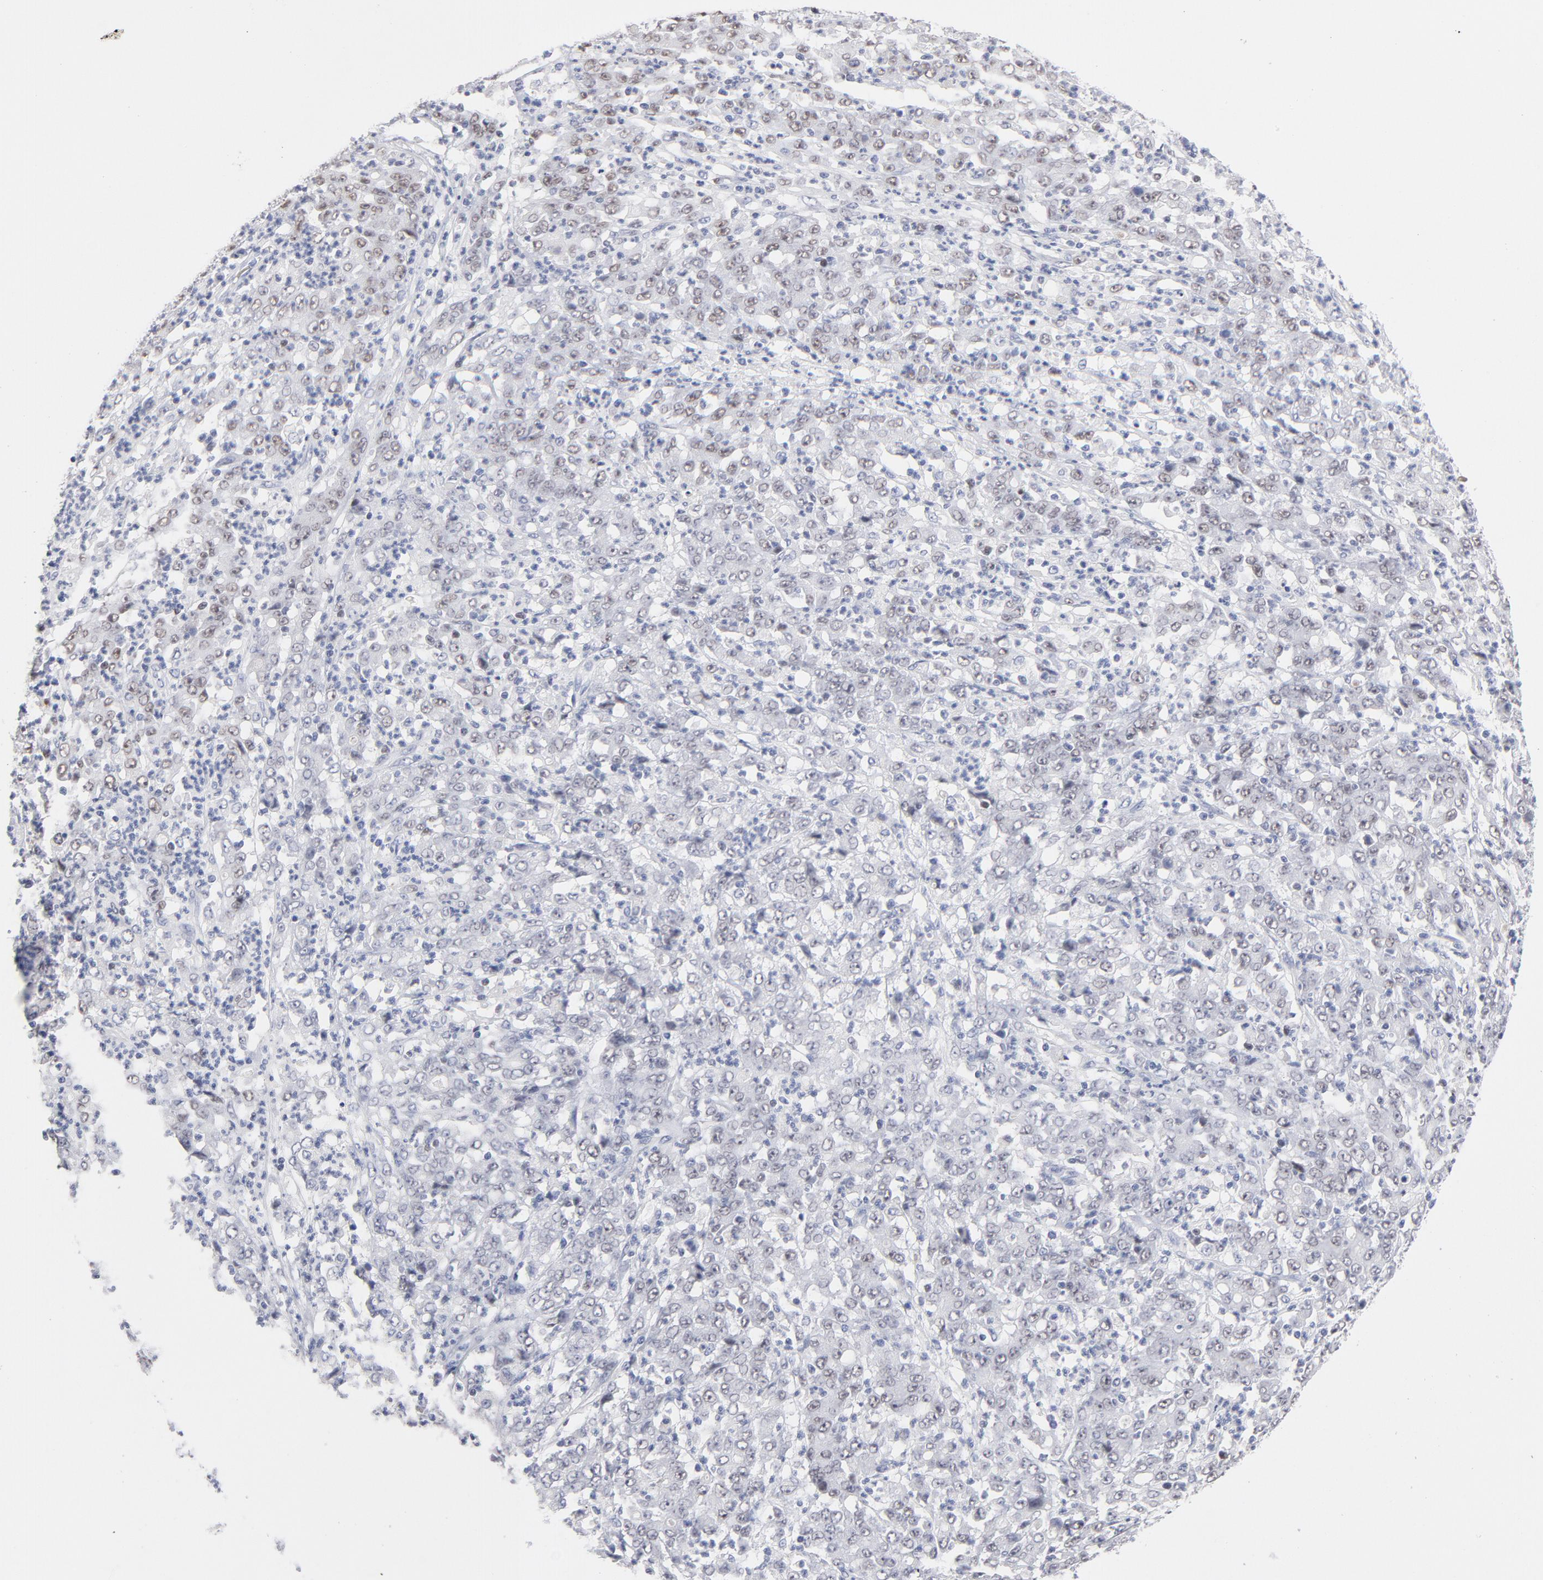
{"staining": {"intensity": "moderate", "quantity": "<25%", "location": "nuclear"}, "tissue": "stomach cancer", "cell_type": "Tumor cells", "image_type": "cancer", "snomed": [{"axis": "morphology", "description": "Adenocarcinoma, NOS"}, {"axis": "topography", "description": "Stomach, lower"}], "caption": "IHC image of stomach cancer (adenocarcinoma) stained for a protein (brown), which reveals low levels of moderate nuclear positivity in approximately <25% of tumor cells.", "gene": "MCM7", "patient": {"sex": "female", "age": 71}}